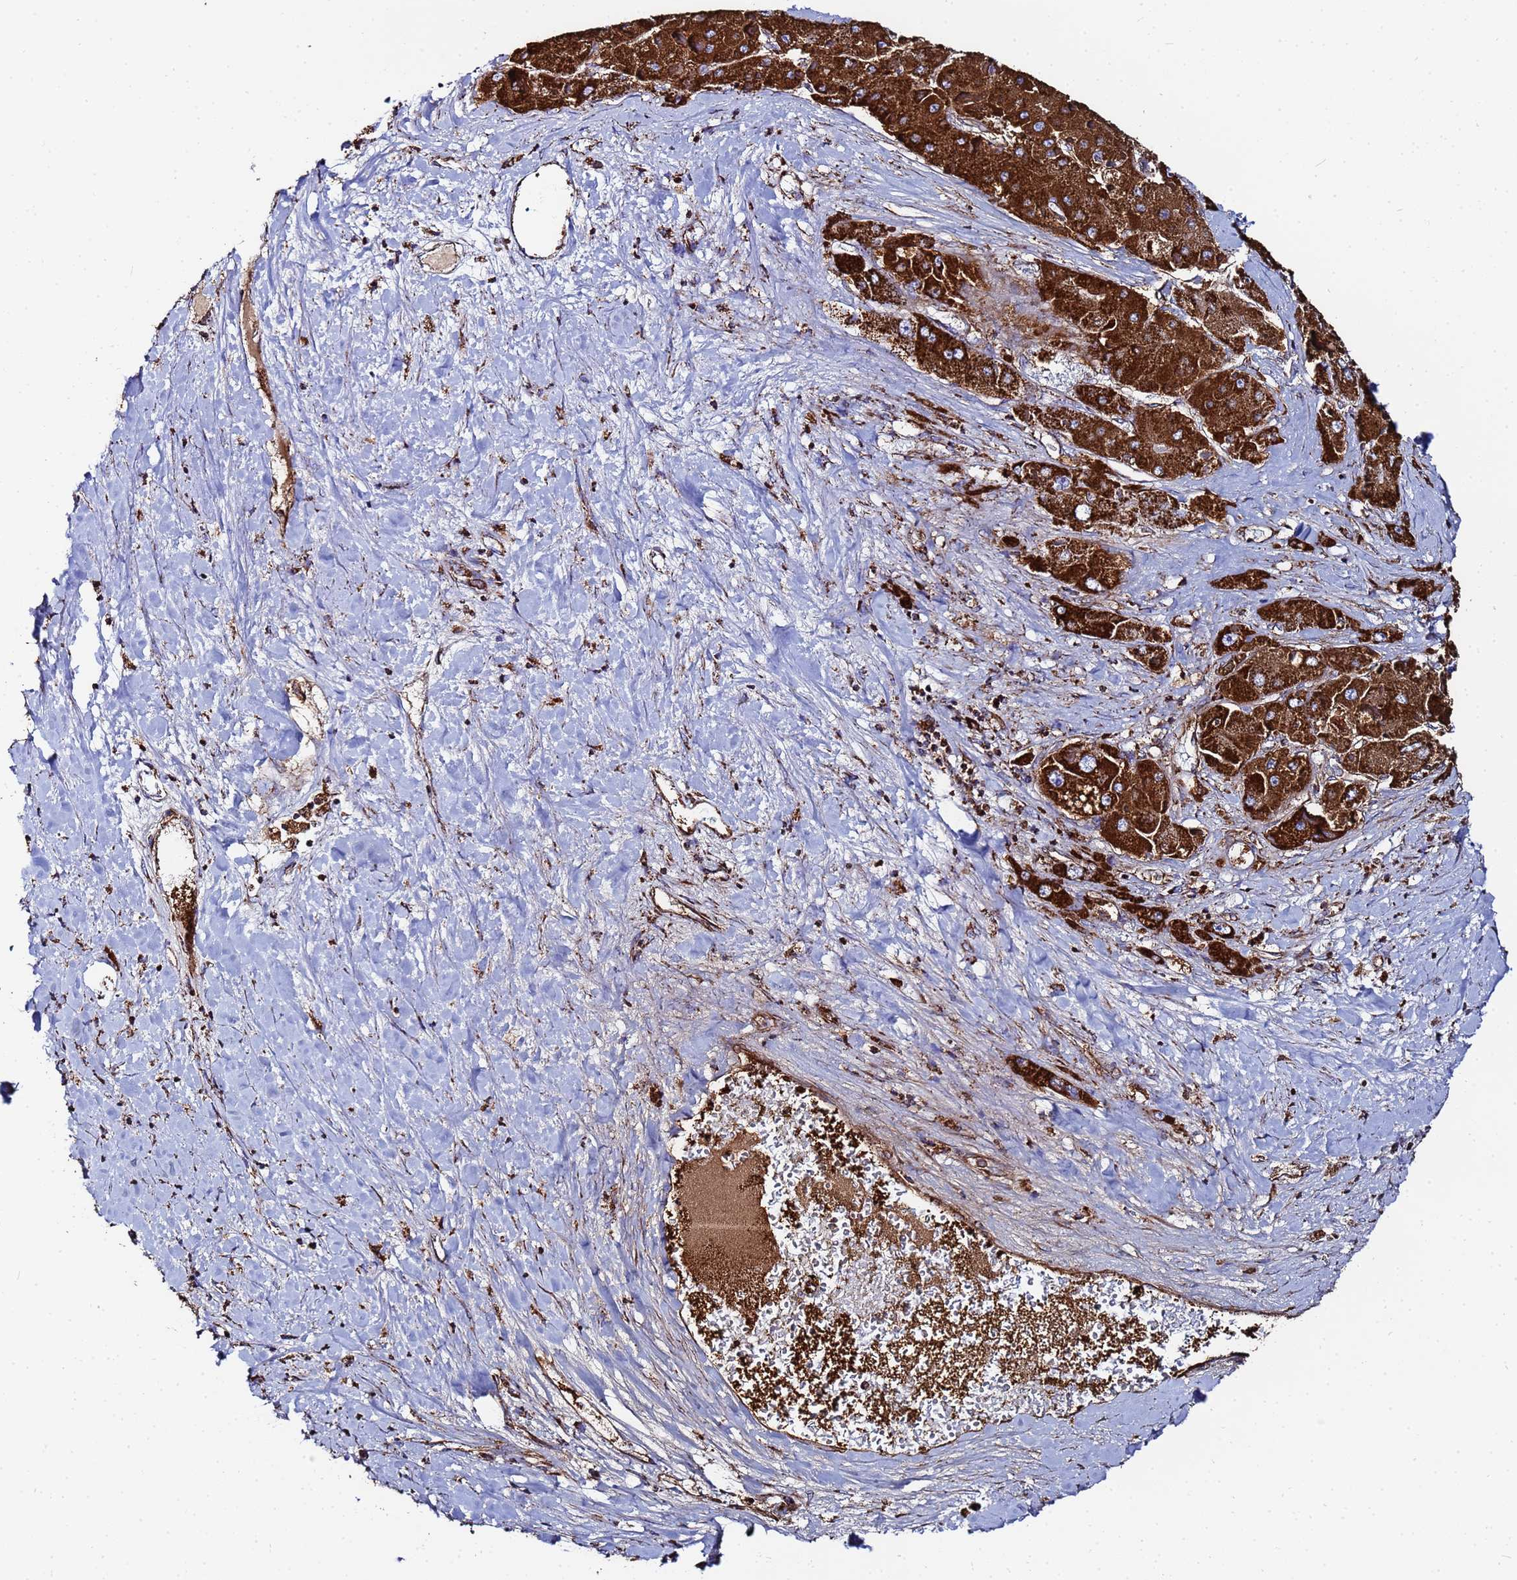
{"staining": {"intensity": "strong", "quantity": ">75%", "location": "cytoplasmic/membranous"}, "tissue": "liver cancer", "cell_type": "Tumor cells", "image_type": "cancer", "snomed": [{"axis": "morphology", "description": "Carcinoma, Hepatocellular, NOS"}, {"axis": "topography", "description": "Liver"}], "caption": "This photomicrograph displays liver cancer (hepatocellular carcinoma) stained with immunohistochemistry (IHC) to label a protein in brown. The cytoplasmic/membranous of tumor cells show strong positivity for the protein. Nuclei are counter-stained blue.", "gene": "GLUD1", "patient": {"sex": "female", "age": 73}}